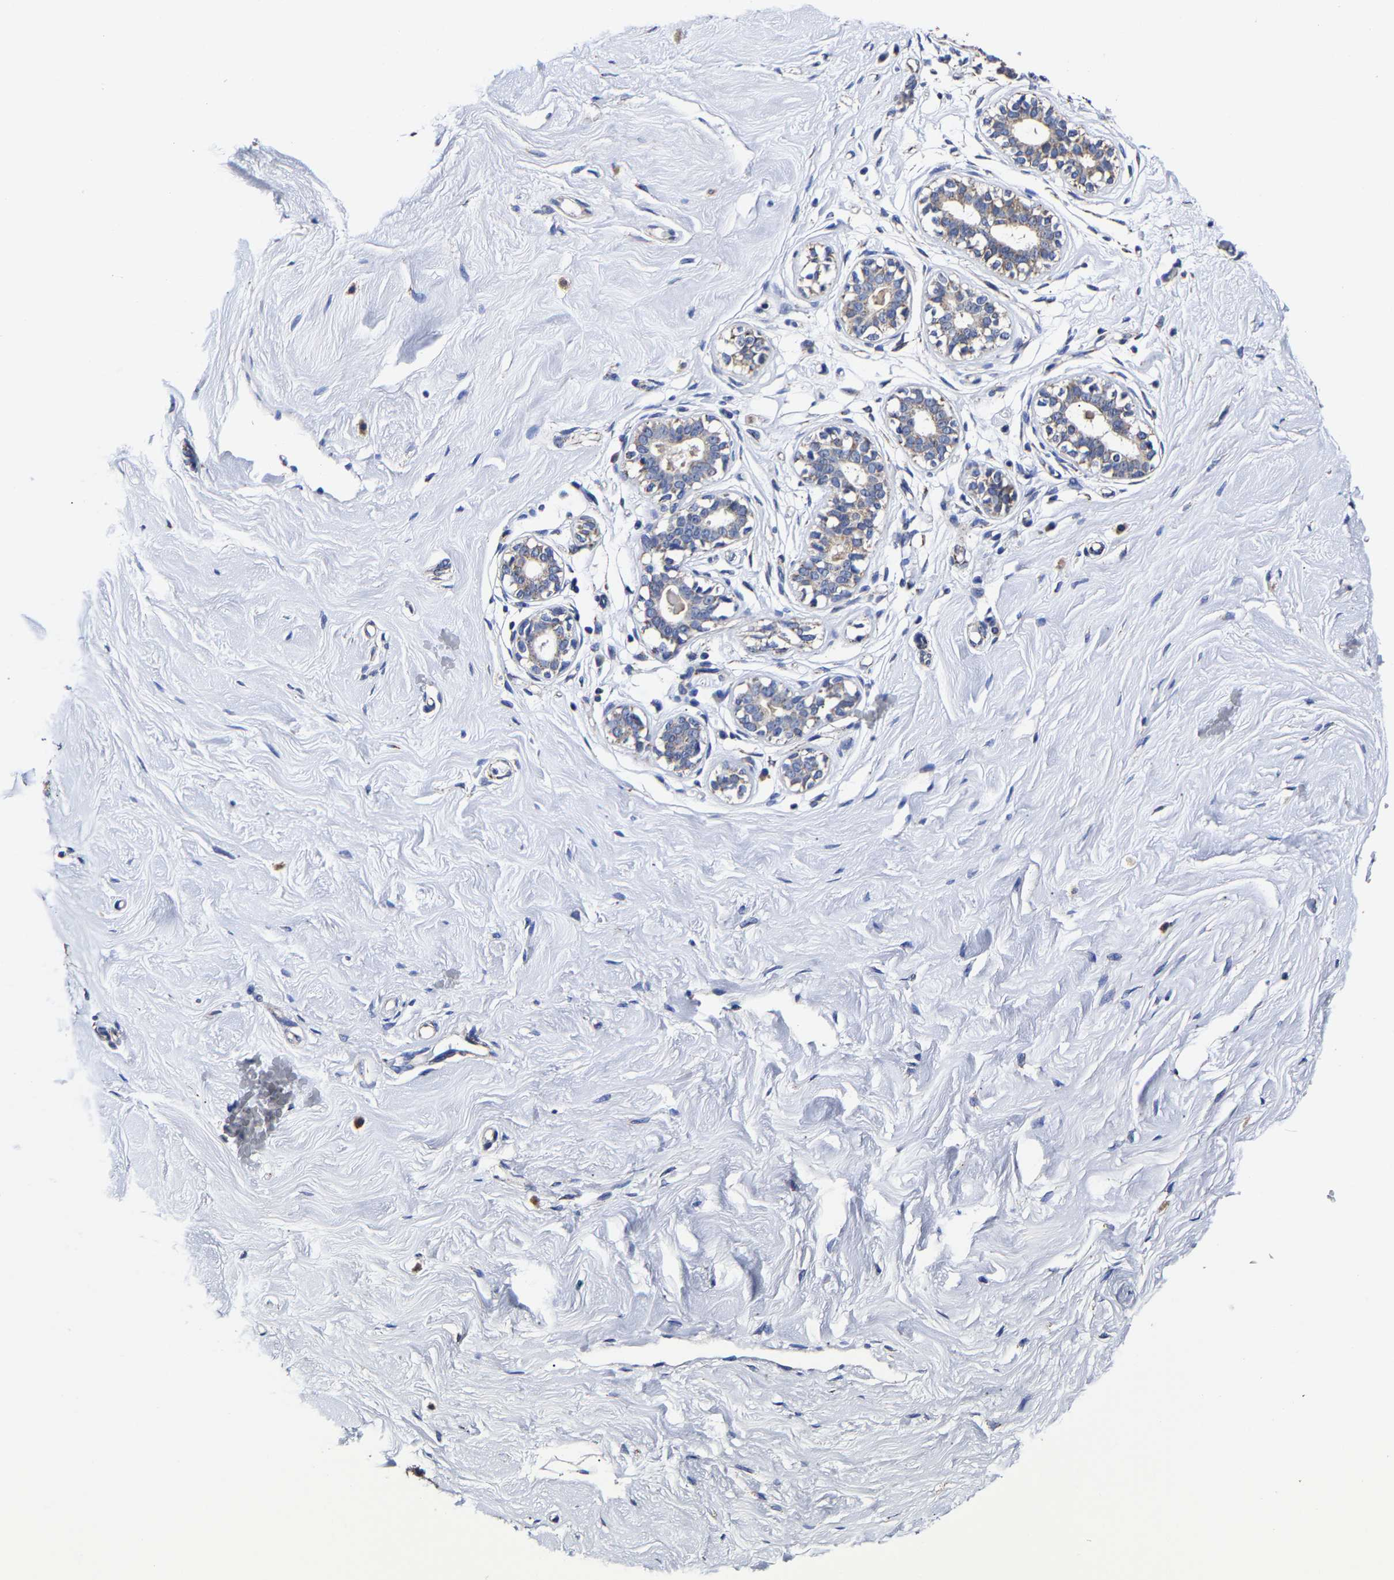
{"staining": {"intensity": "moderate", "quantity": ">75%", "location": "cytoplasmic/membranous"}, "tissue": "breast", "cell_type": "Adipocytes", "image_type": "normal", "snomed": [{"axis": "morphology", "description": "Normal tissue, NOS"}, {"axis": "topography", "description": "Breast"}], "caption": "Protein analysis of normal breast reveals moderate cytoplasmic/membranous positivity in about >75% of adipocytes. (brown staining indicates protein expression, while blue staining denotes nuclei).", "gene": "AASS", "patient": {"sex": "female", "age": 23}}